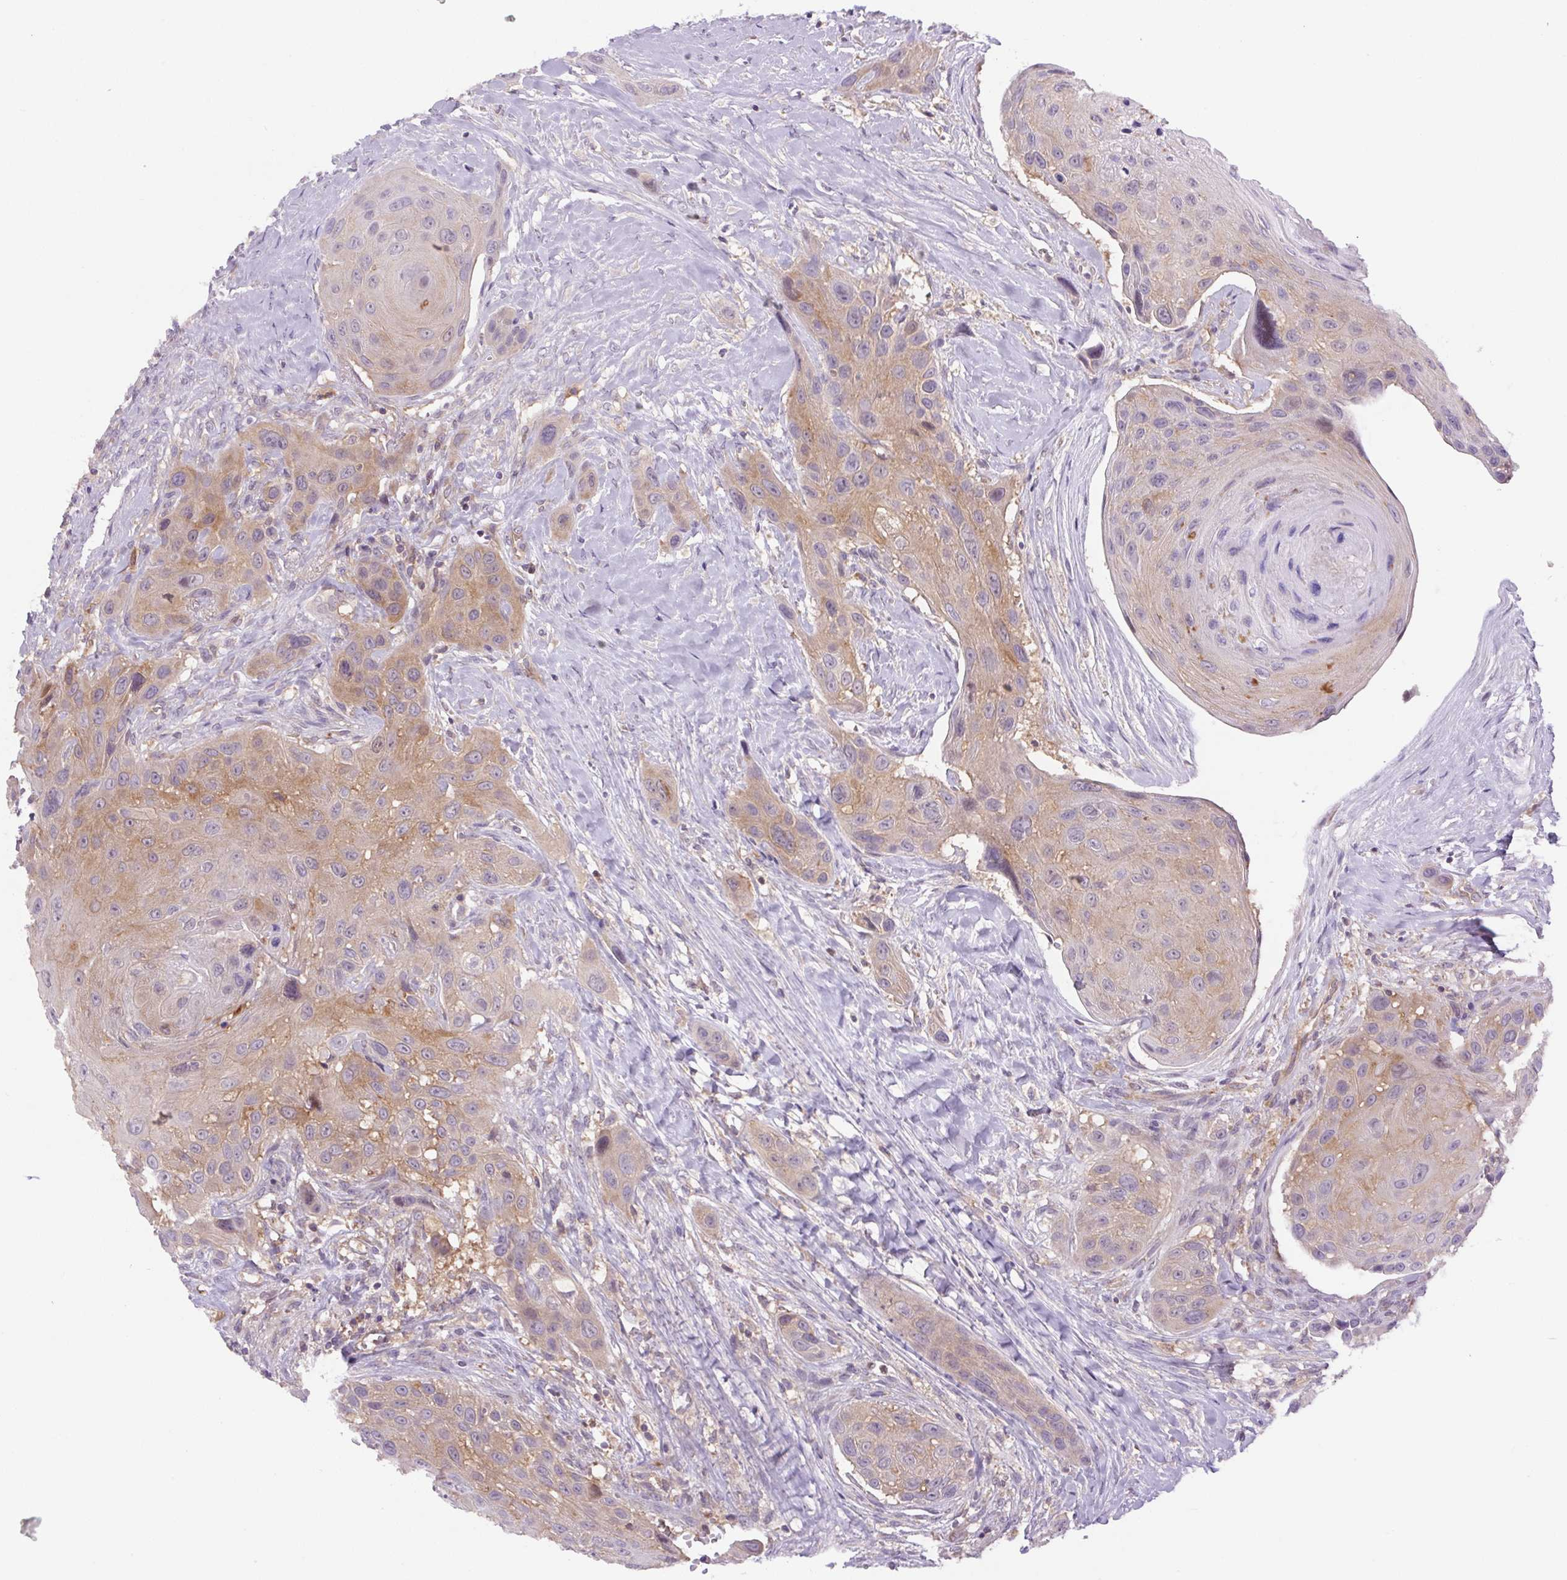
{"staining": {"intensity": "moderate", "quantity": "25%-75%", "location": "cytoplasmic/membranous"}, "tissue": "head and neck cancer", "cell_type": "Tumor cells", "image_type": "cancer", "snomed": [{"axis": "morphology", "description": "Squamous cell carcinoma, NOS"}, {"axis": "topography", "description": "Head-Neck"}], "caption": "Protein expression analysis of head and neck squamous cell carcinoma reveals moderate cytoplasmic/membranous expression in about 25%-75% of tumor cells.", "gene": "MINK1", "patient": {"sex": "male", "age": 81}}